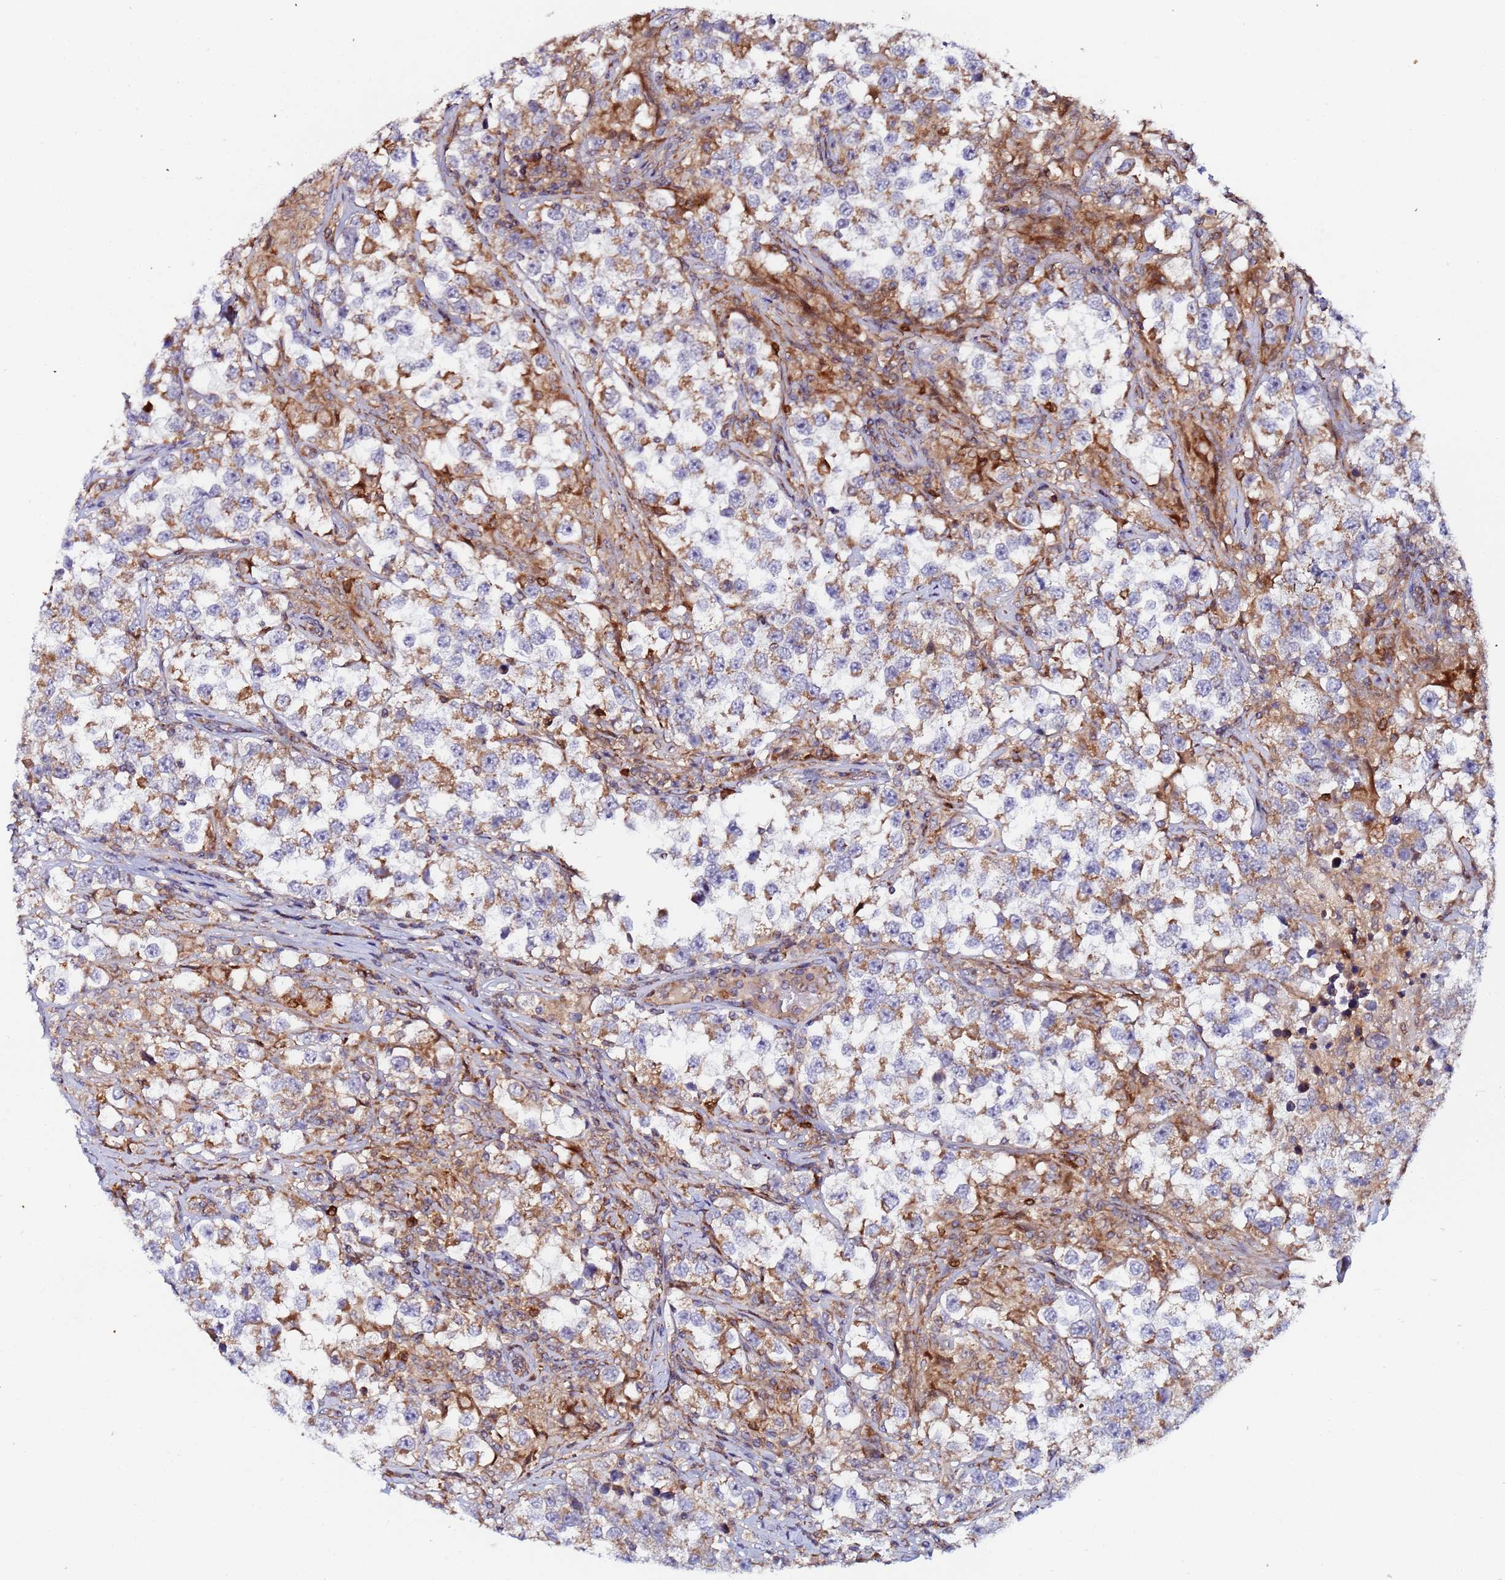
{"staining": {"intensity": "moderate", "quantity": ">75%", "location": "cytoplasmic/membranous"}, "tissue": "testis cancer", "cell_type": "Tumor cells", "image_type": "cancer", "snomed": [{"axis": "morphology", "description": "Seminoma, NOS"}, {"axis": "topography", "description": "Testis"}], "caption": "Testis cancer (seminoma) tissue reveals moderate cytoplasmic/membranous expression in approximately >75% of tumor cells, visualized by immunohistochemistry. (Stains: DAB (3,3'-diaminobenzidine) in brown, nuclei in blue, Microscopy: brightfield microscopy at high magnification).", "gene": "CCDC127", "patient": {"sex": "male", "age": 46}}